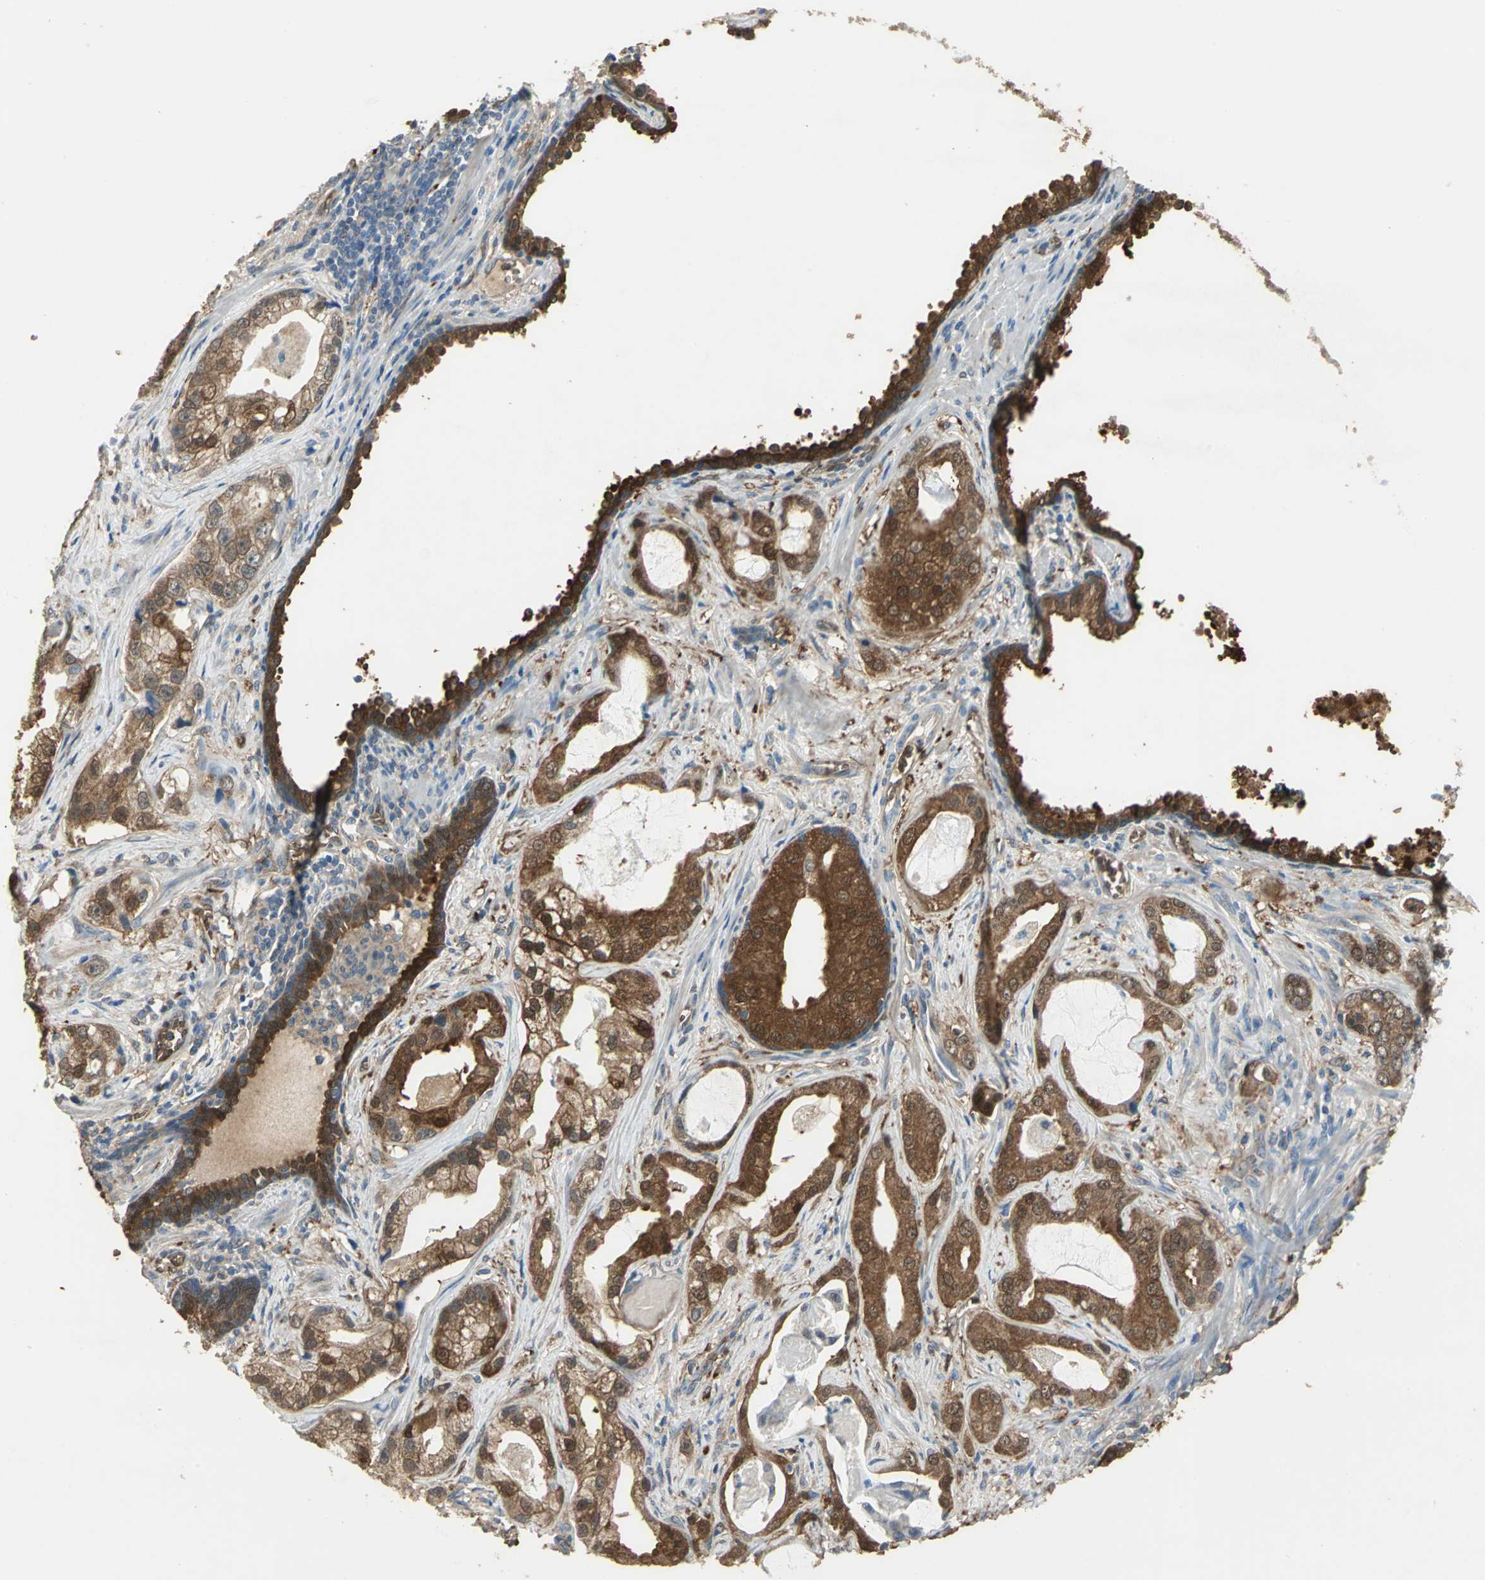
{"staining": {"intensity": "strong", "quantity": ">75%", "location": "cytoplasmic/membranous,nuclear"}, "tissue": "prostate cancer", "cell_type": "Tumor cells", "image_type": "cancer", "snomed": [{"axis": "morphology", "description": "Adenocarcinoma, Low grade"}, {"axis": "topography", "description": "Prostate"}], "caption": "Protein analysis of prostate low-grade adenocarcinoma tissue demonstrates strong cytoplasmic/membranous and nuclear expression in about >75% of tumor cells.", "gene": "DDAH1", "patient": {"sex": "male", "age": 59}}